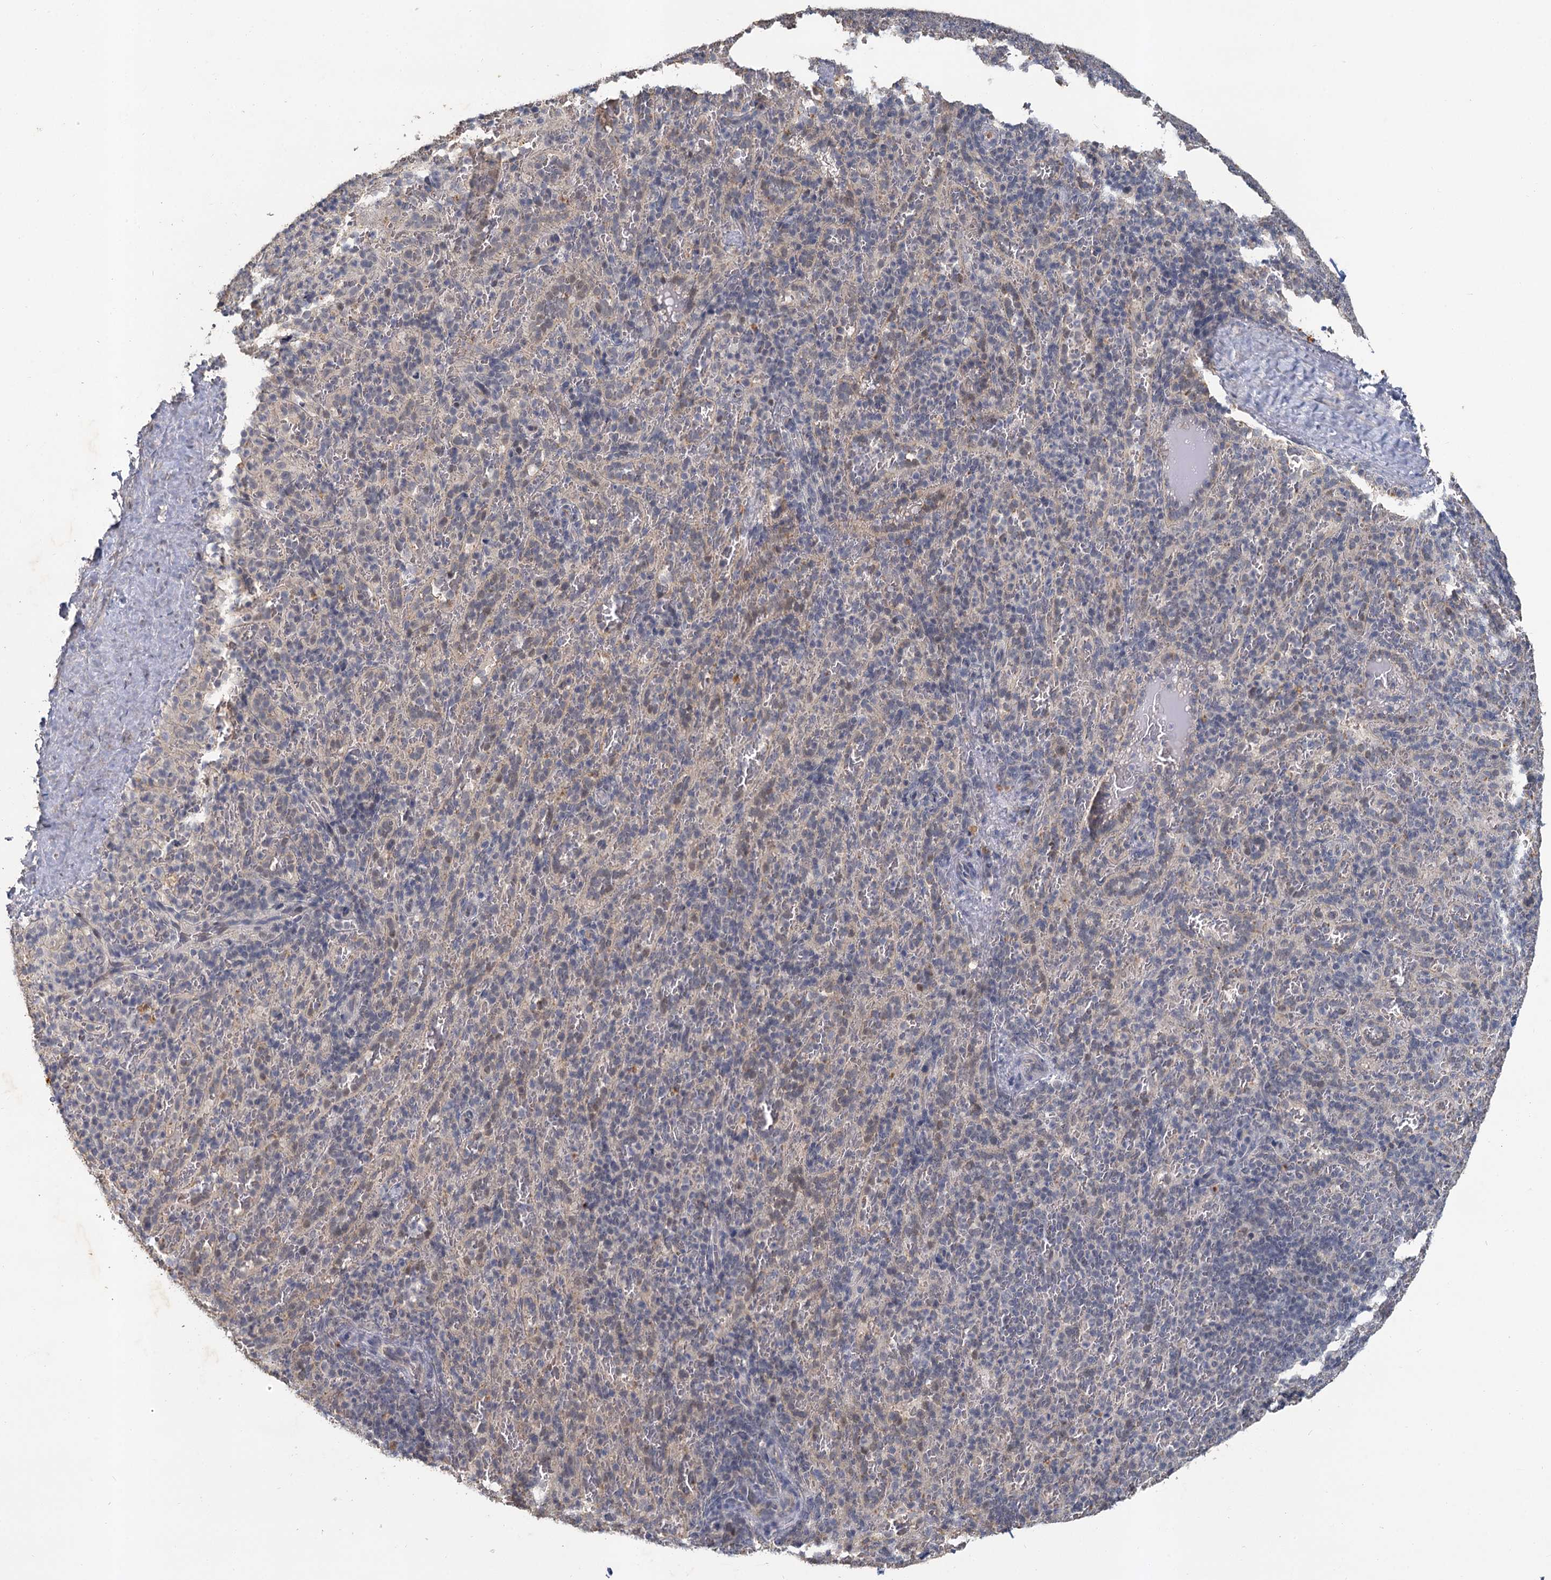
{"staining": {"intensity": "negative", "quantity": "none", "location": "none"}, "tissue": "spleen", "cell_type": "Cells in red pulp", "image_type": "normal", "snomed": [{"axis": "morphology", "description": "Normal tissue, NOS"}, {"axis": "topography", "description": "Spleen"}], "caption": "High power microscopy photomicrograph of an IHC micrograph of benign spleen, revealing no significant expression in cells in red pulp.", "gene": "MUCL1", "patient": {"sex": "female", "age": 21}}